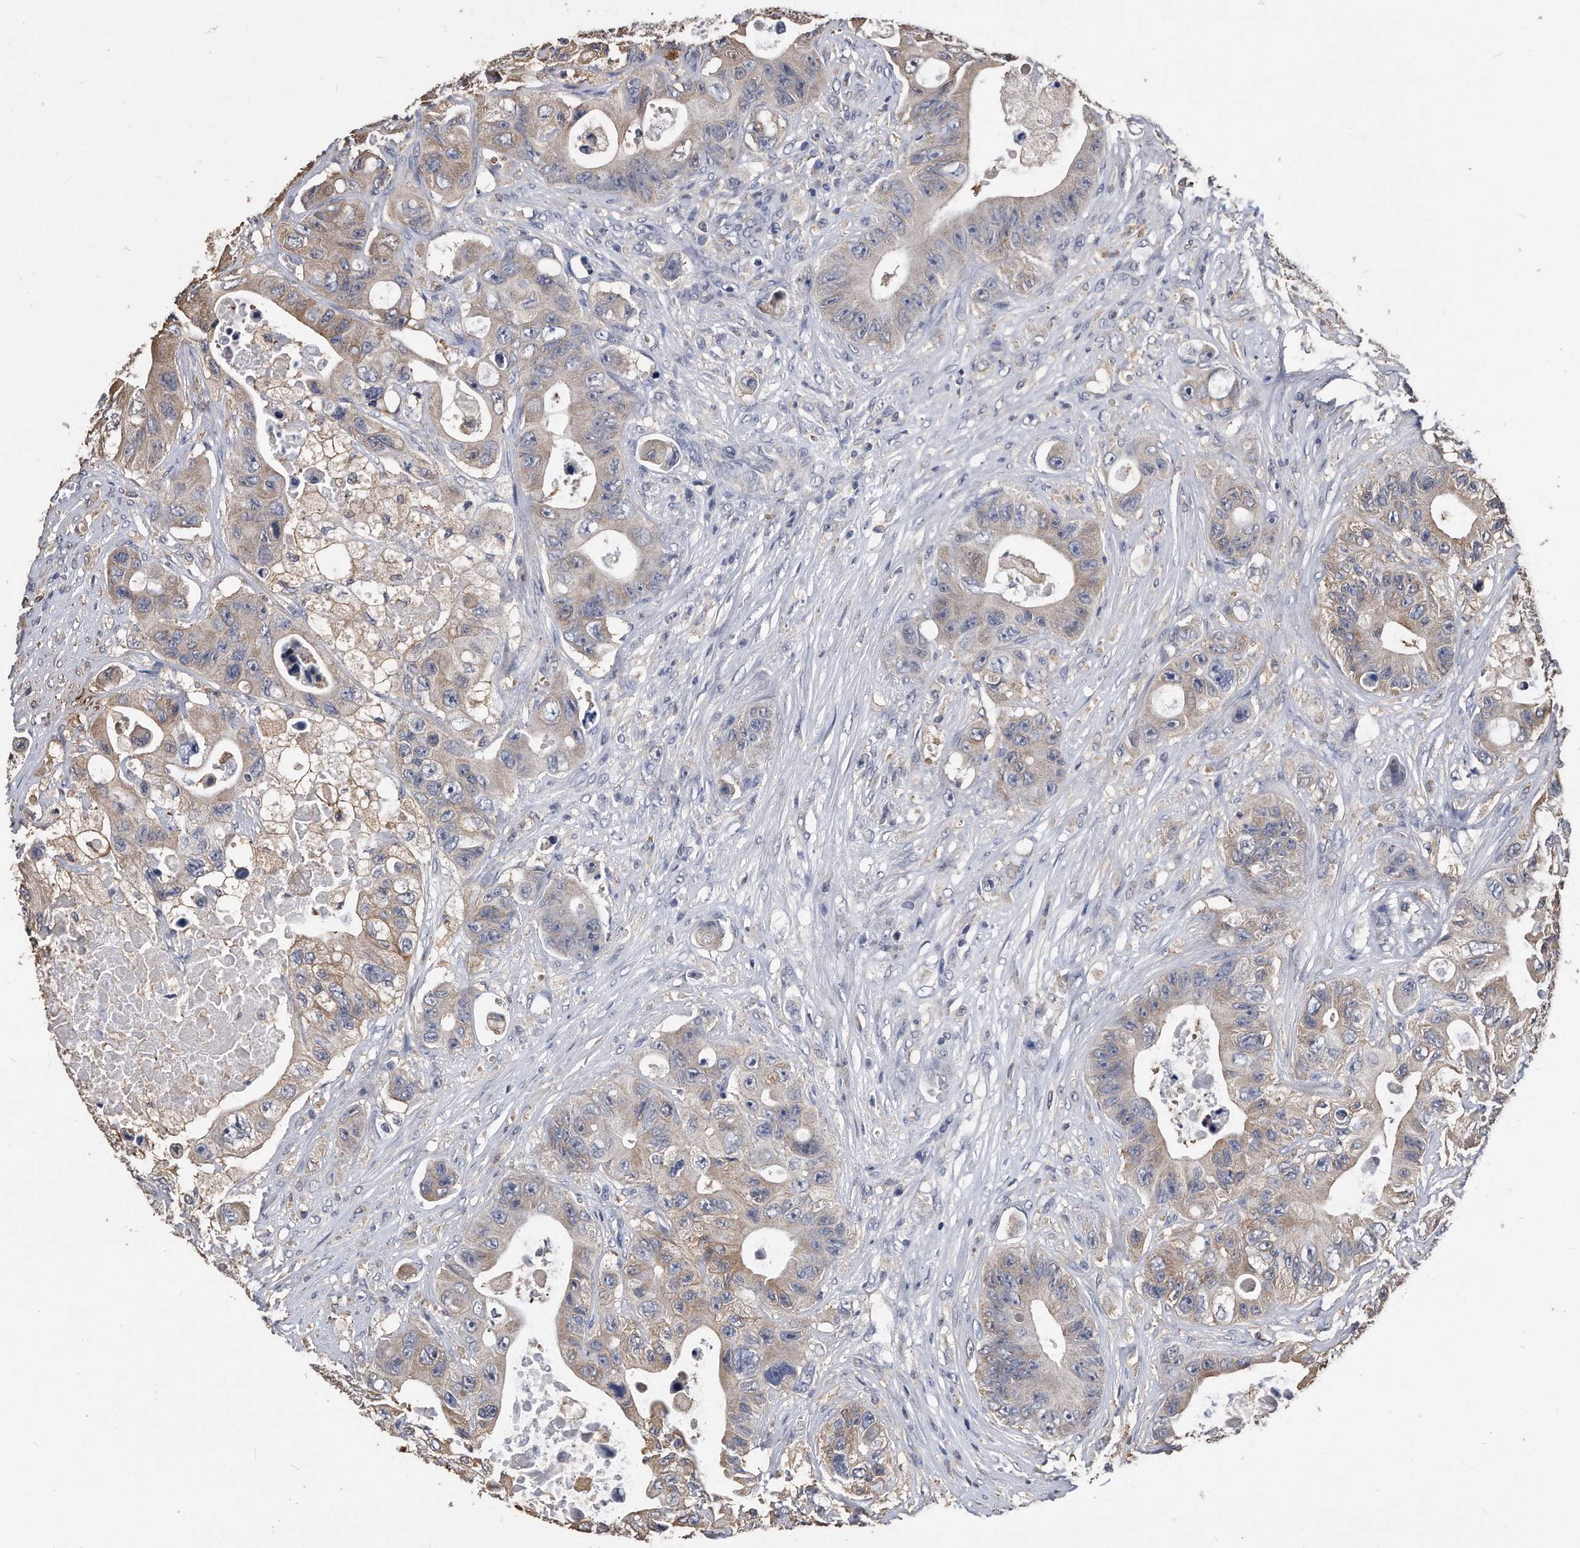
{"staining": {"intensity": "weak", "quantity": ">75%", "location": "cytoplasmic/membranous"}, "tissue": "colorectal cancer", "cell_type": "Tumor cells", "image_type": "cancer", "snomed": [{"axis": "morphology", "description": "Adenocarcinoma, NOS"}, {"axis": "topography", "description": "Colon"}], "caption": "Protein staining demonstrates weak cytoplasmic/membranous expression in about >75% of tumor cells in adenocarcinoma (colorectal).", "gene": "IL20RA", "patient": {"sex": "female", "age": 46}}